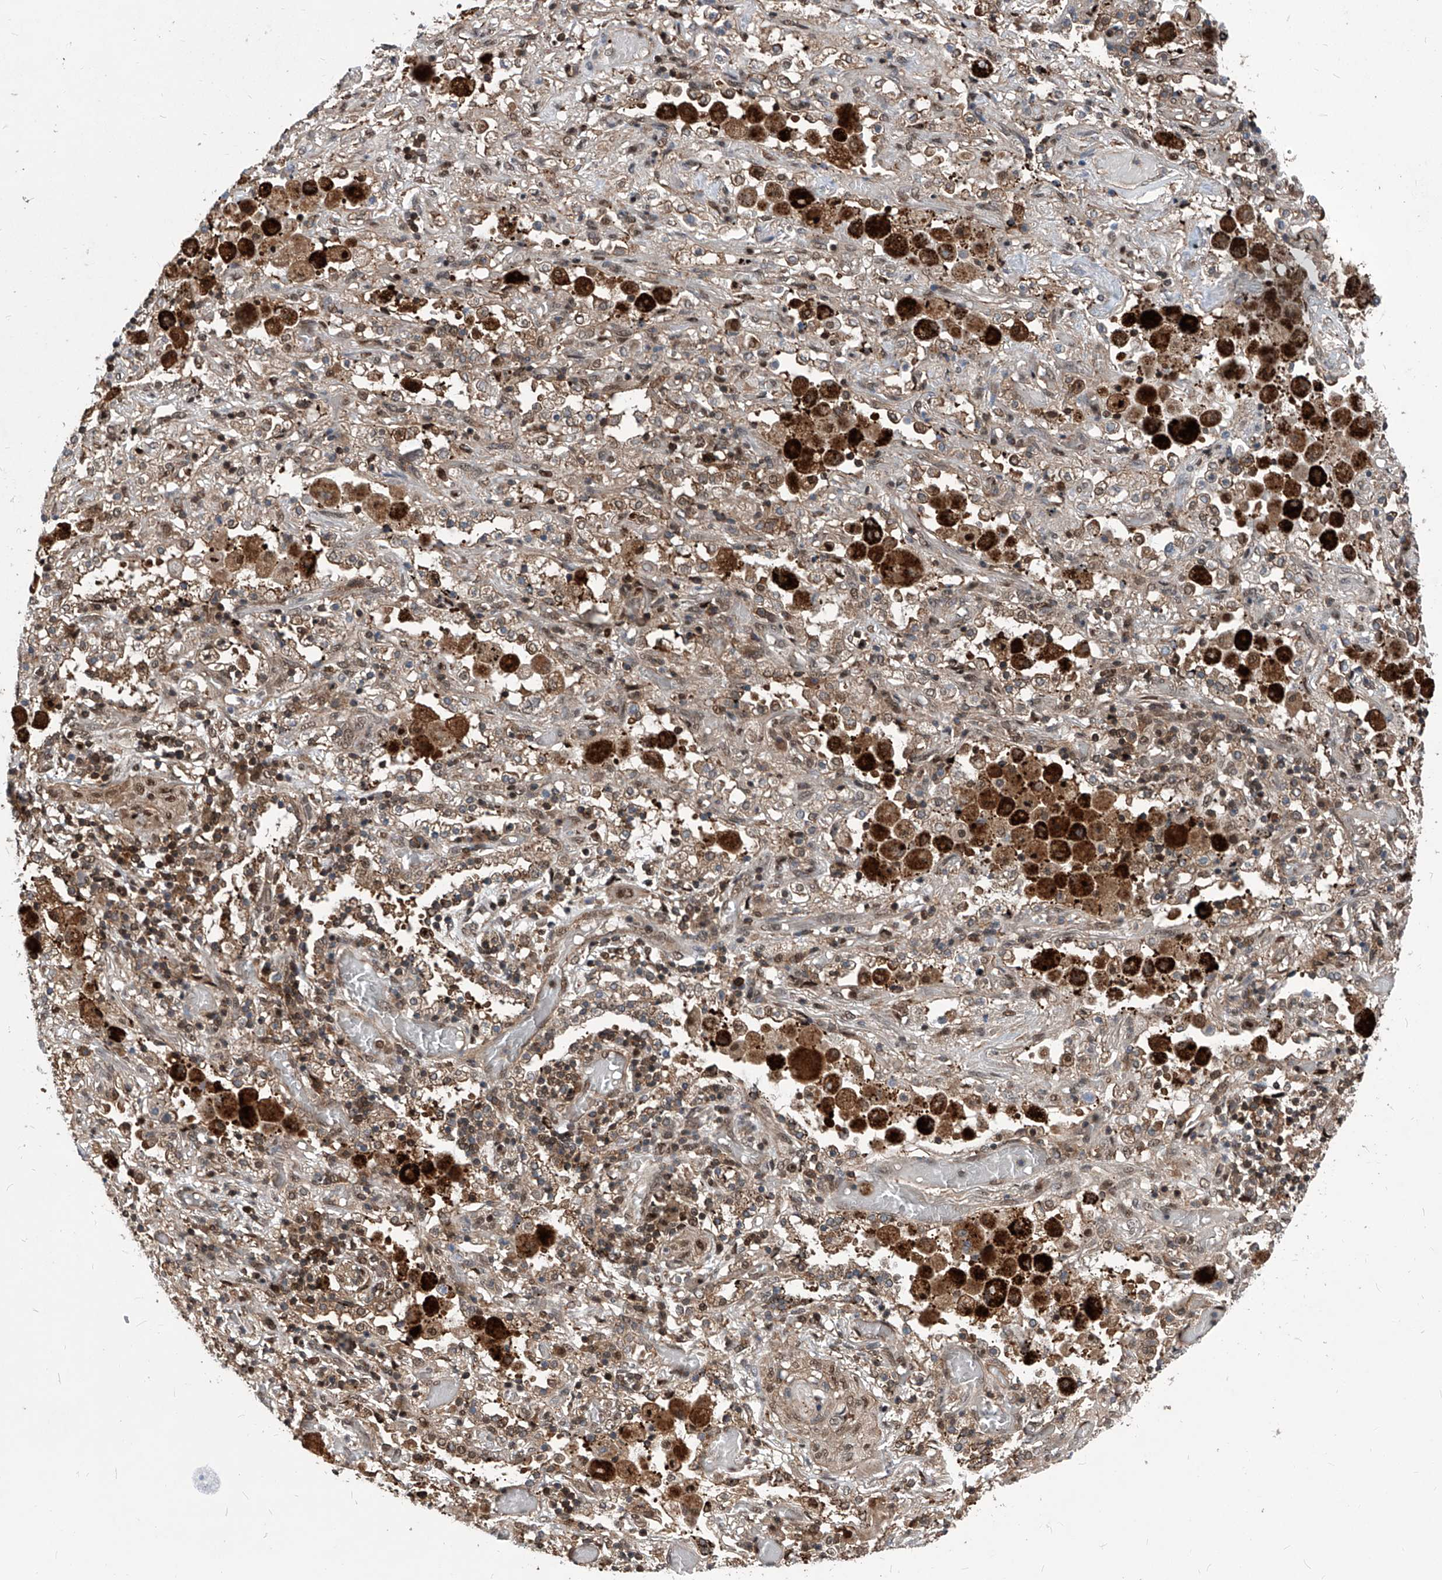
{"staining": {"intensity": "moderate", "quantity": "25%-75%", "location": "cytoplasmic/membranous"}, "tissue": "lung cancer", "cell_type": "Tumor cells", "image_type": "cancer", "snomed": [{"axis": "morphology", "description": "Squamous cell carcinoma, NOS"}, {"axis": "topography", "description": "Lung"}], "caption": "Brown immunohistochemical staining in lung cancer (squamous cell carcinoma) displays moderate cytoplasmic/membranous expression in approximately 25%-75% of tumor cells.", "gene": "PSMB1", "patient": {"sex": "female", "age": 47}}